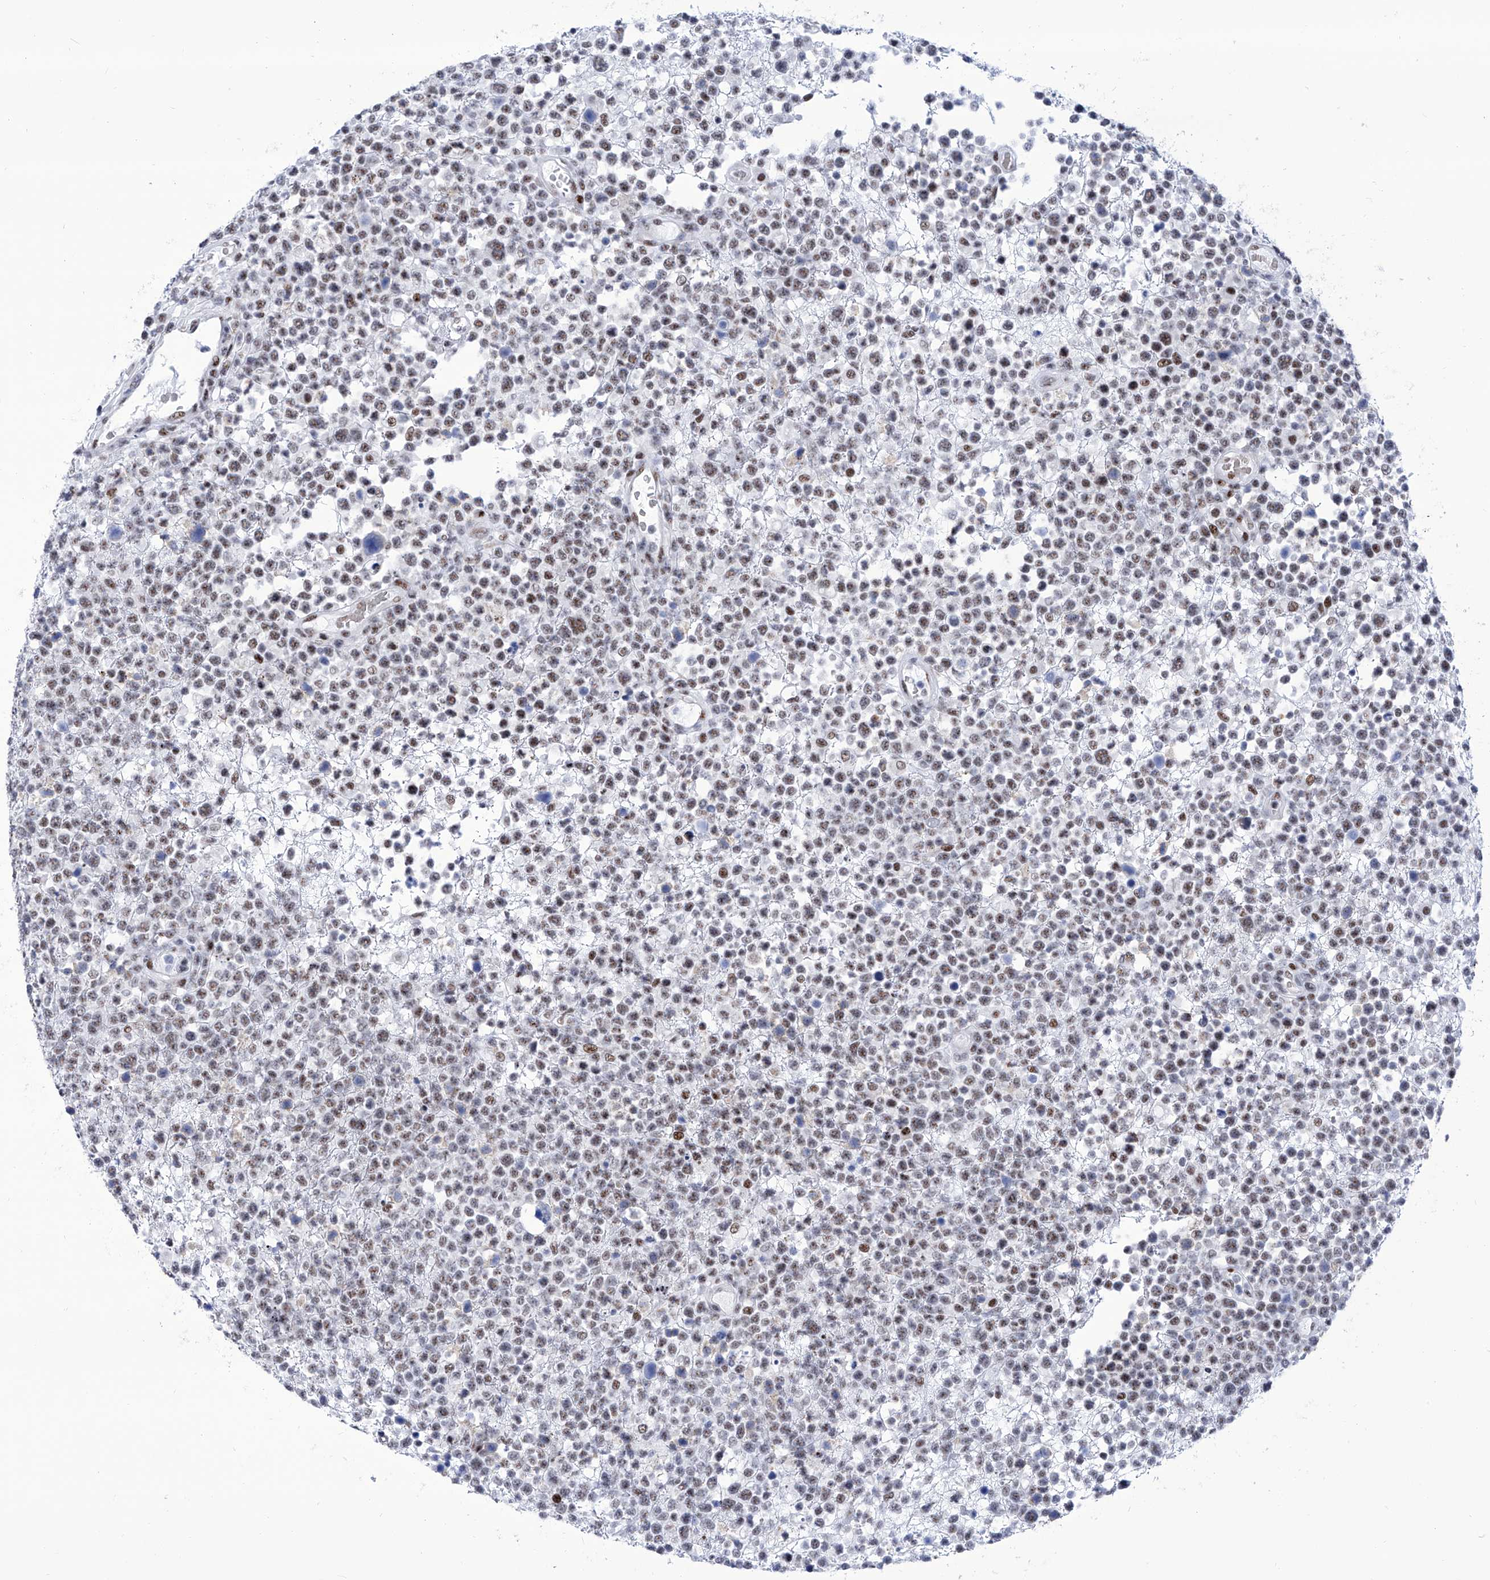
{"staining": {"intensity": "moderate", "quantity": "25%-75%", "location": "nuclear"}, "tissue": "lymphoma", "cell_type": "Tumor cells", "image_type": "cancer", "snomed": [{"axis": "morphology", "description": "Malignant lymphoma, non-Hodgkin's type, High grade"}, {"axis": "topography", "description": "Colon"}], "caption": "Moderate nuclear protein expression is identified in approximately 25%-75% of tumor cells in malignant lymphoma, non-Hodgkin's type (high-grade).", "gene": "SART1", "patient": {"sex": "female", "age": 53}}